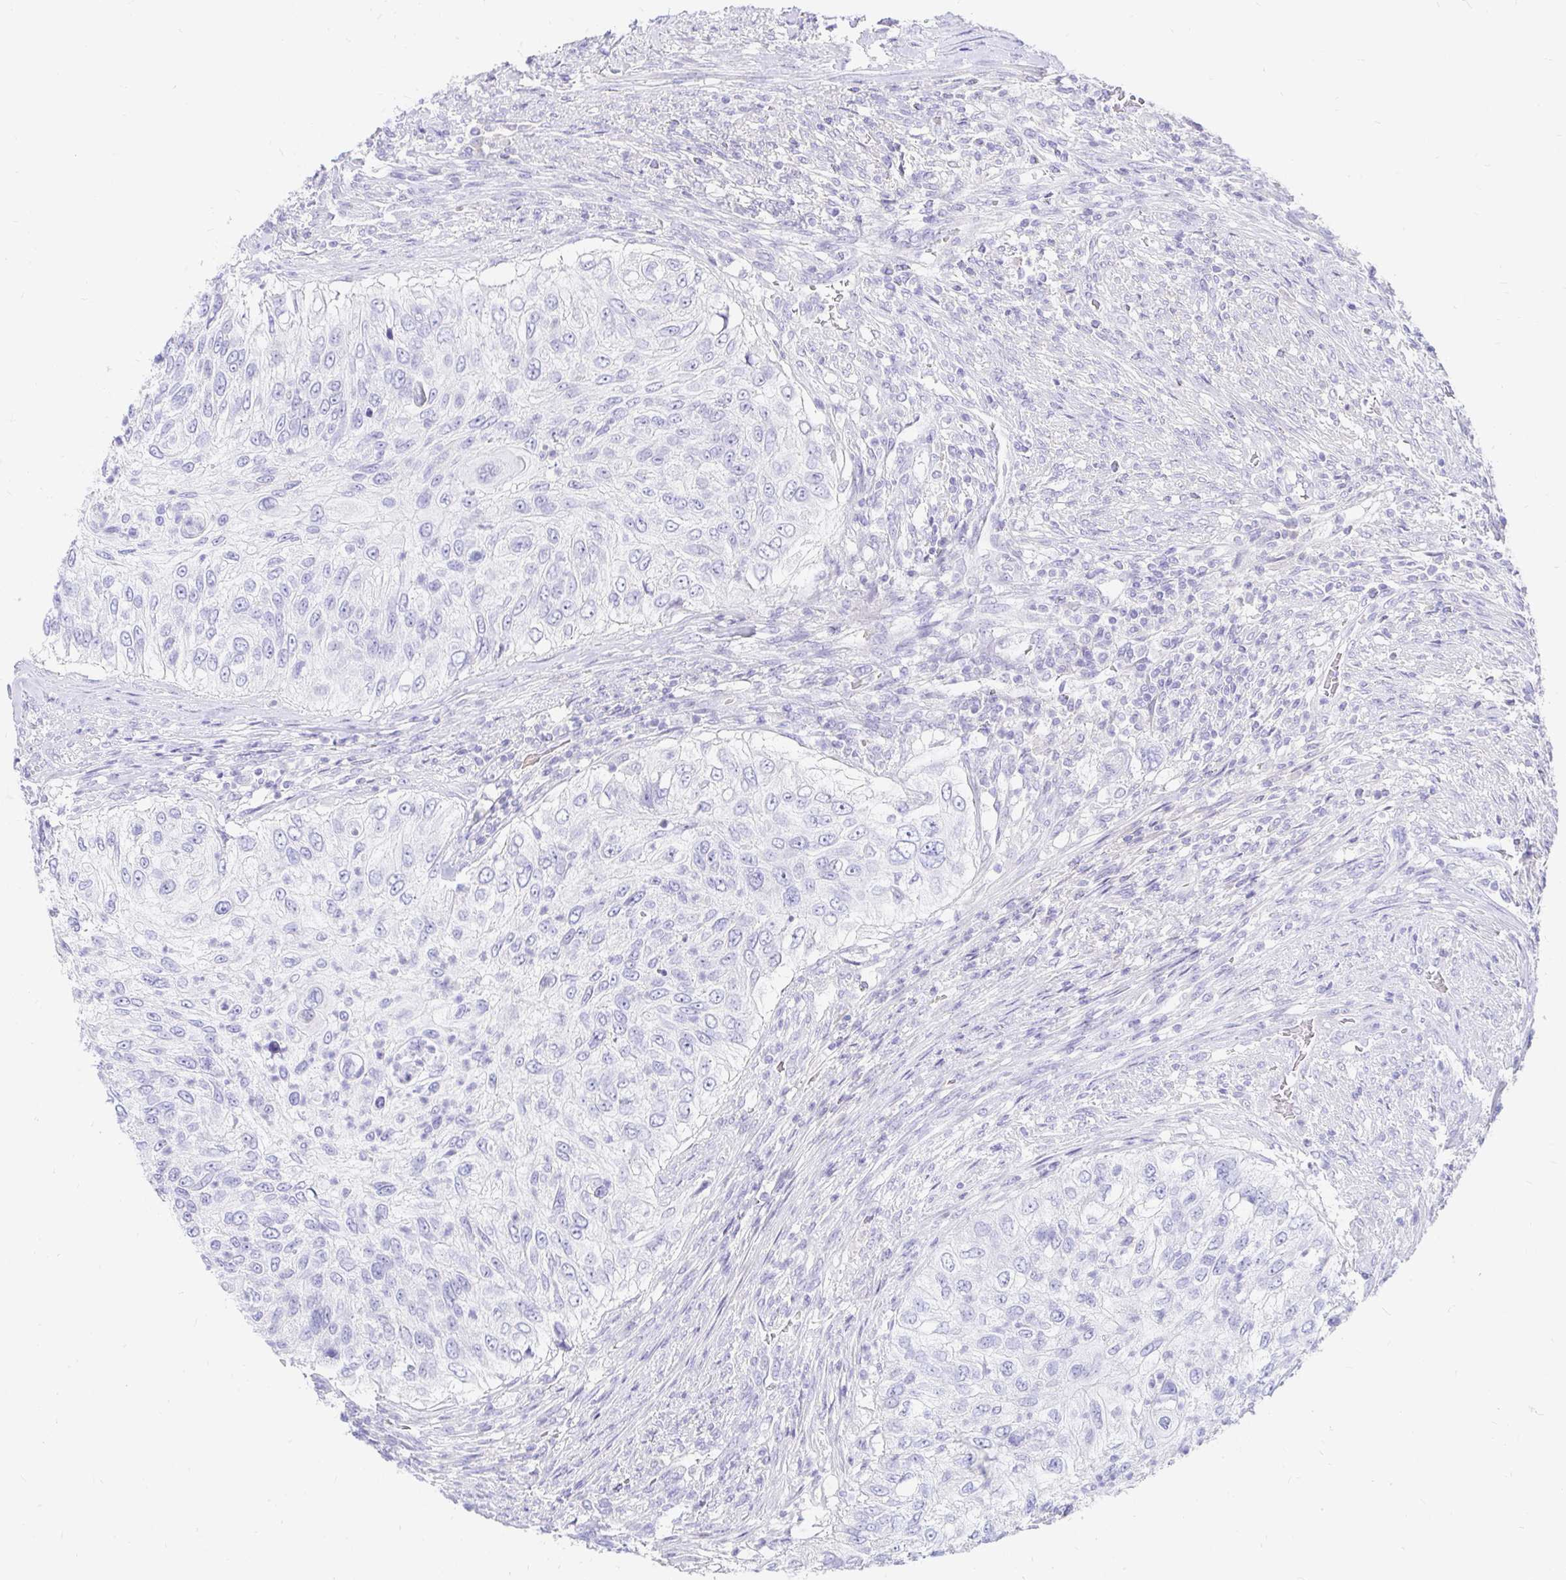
{"staining": {"intensity": "negative", "quantity": "none", "location": "none"}, "tissue": "urothelial cancer", "cell_type": "Tumor cells", "image_type": "cancer", "snomed": [{"axis": "morphology", "description": "Urothelial carcinoma, High grade"}, {"axis": "topography", "description": "Urinary bladder"}], "caption": "Tumor cells show no significant staining in high-grade urothelial carcinoma.", "gene": "NR2E1", "patient": {"sex": "female", "age": 60}}